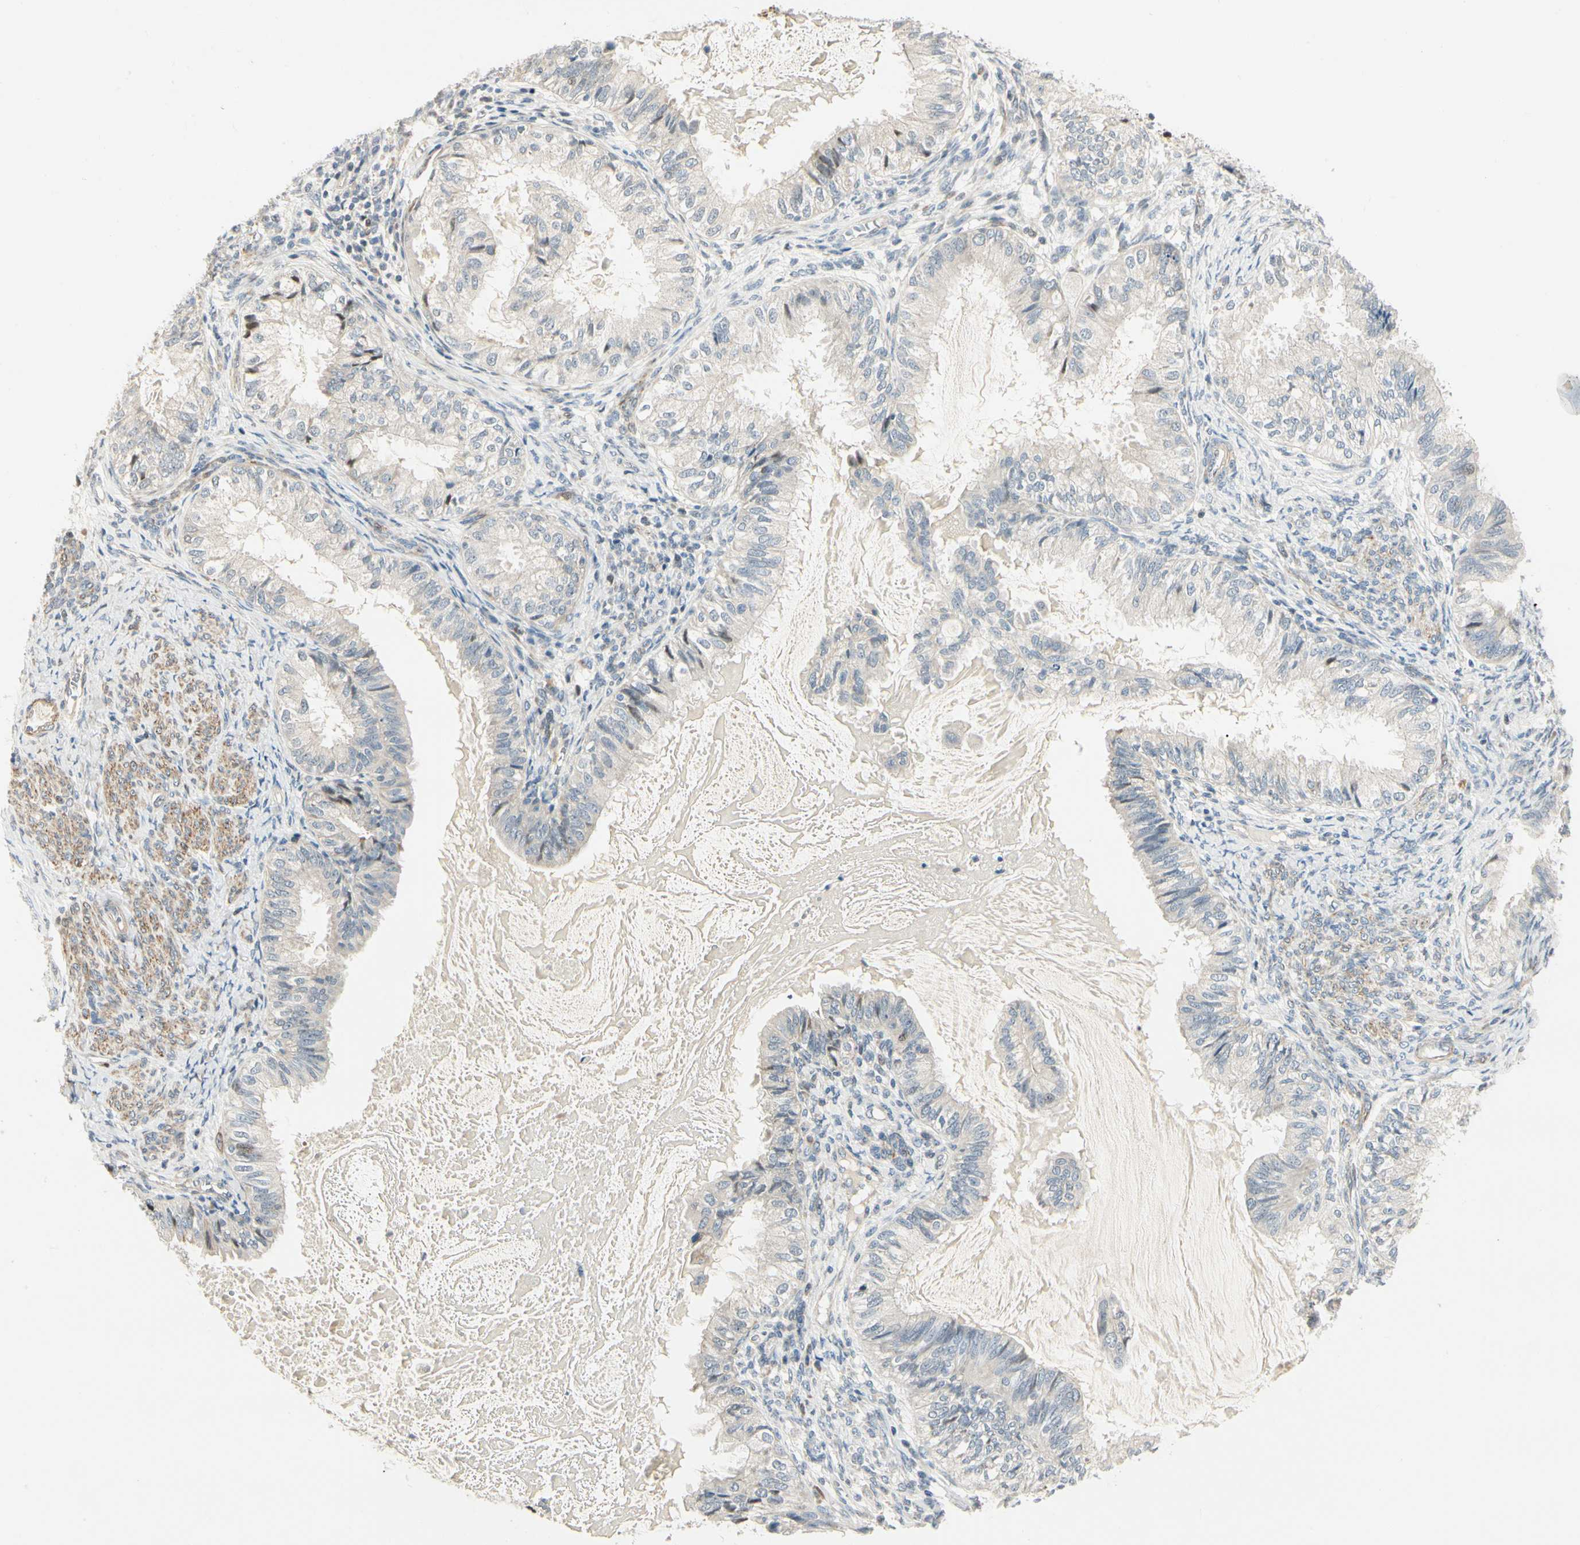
{"staining": {"intensity": "negative", "quantity": "none", "location": "none"}, "tissue": "cervical cancer", "cell_type": "Tumor cells", "image_type": "cancer", "snomed": [{"axis": "morphology", "description": "Normal tissue, NOS"}, {"axis": "morphology", "description": "Adenocarcinoma, NOS"}, {"axis": "topography", "description": "Cervix"}, {"axis": "topography", "description": "Endometrium"}], "caption": "Adenocarcinoma (cervical) stained for a protein using immunohistochemistry (IHC) shows no staining tumor cells.", "gene": "P4HA3", "patient": {"sex": "female", "age": 86}}